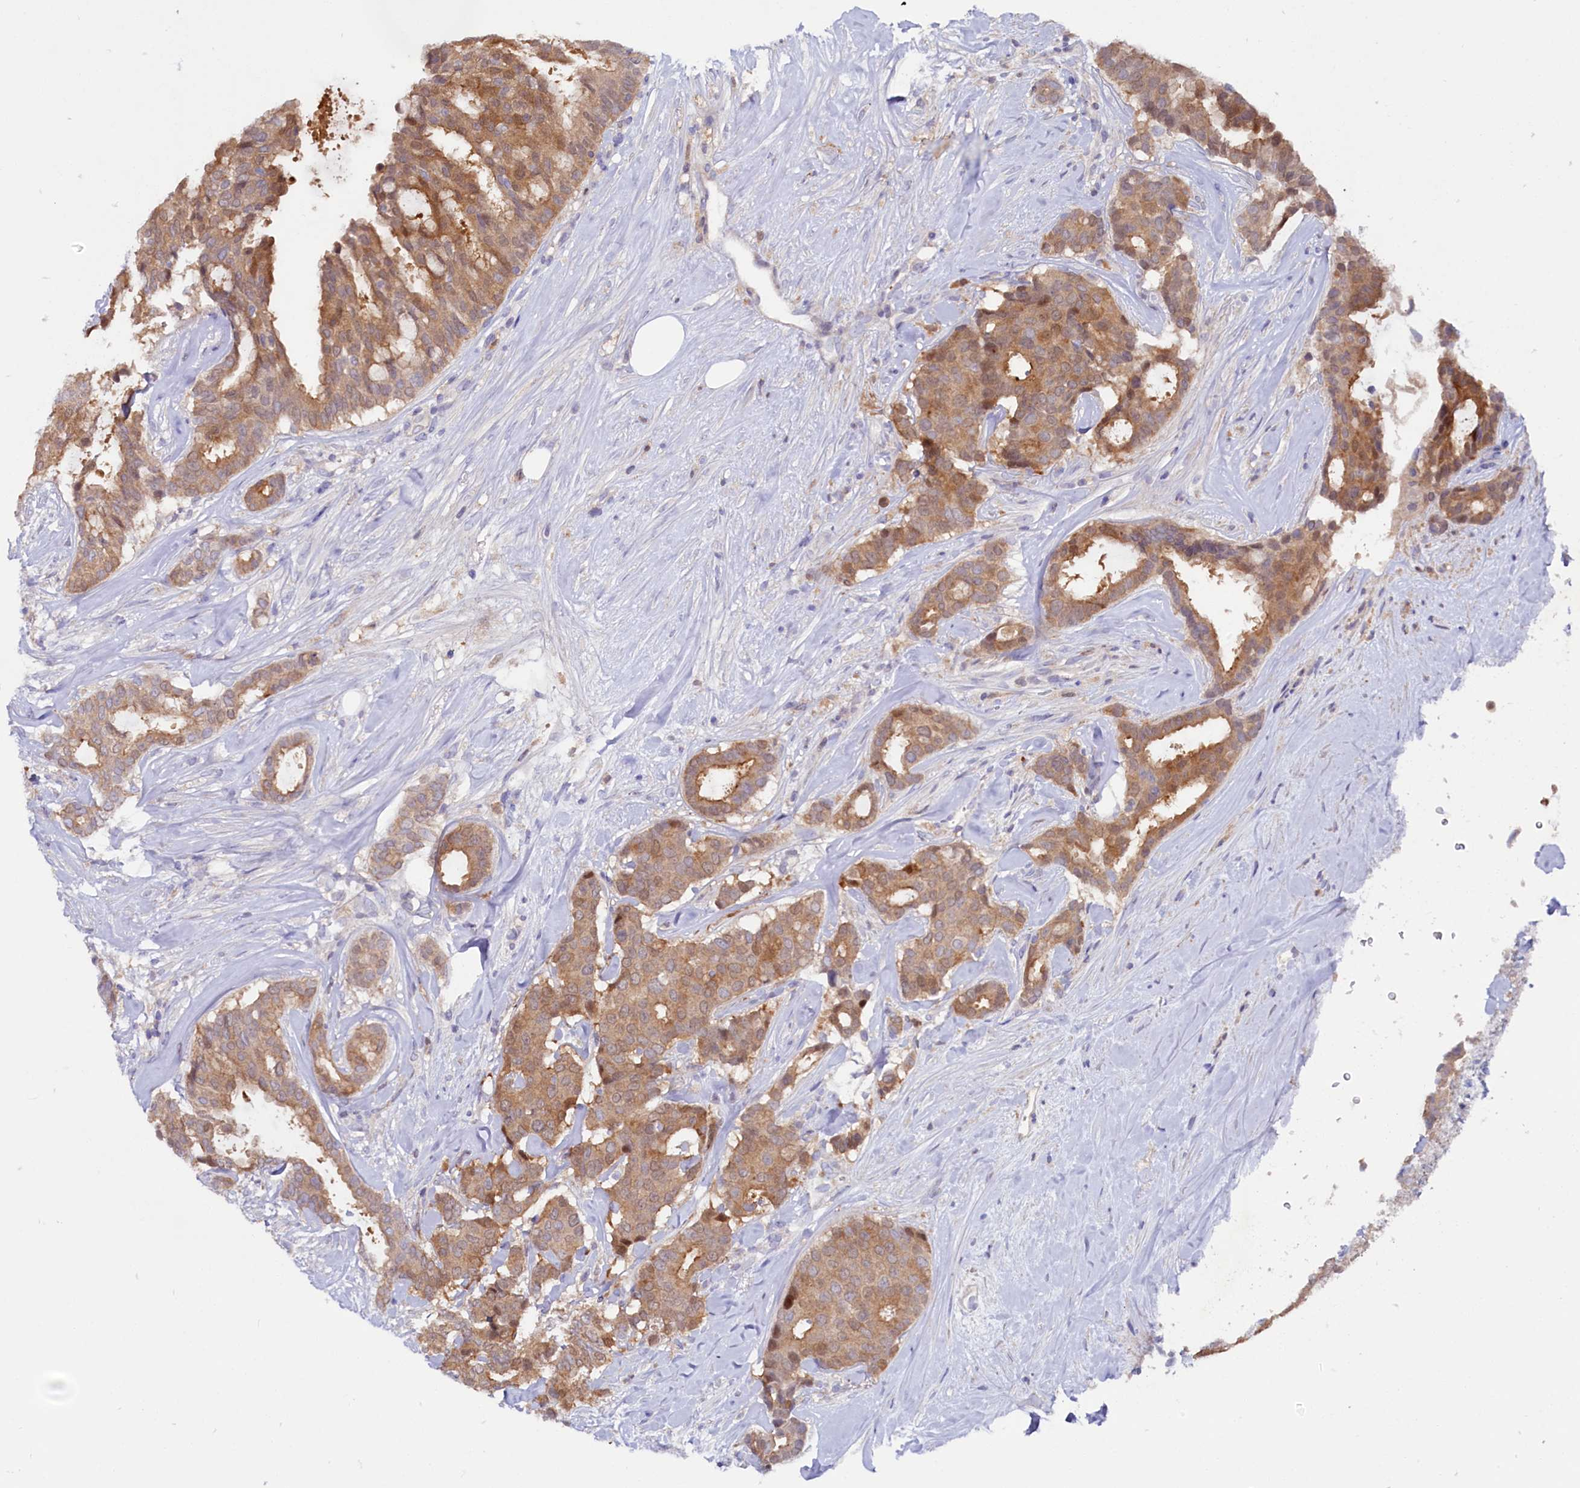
{"staining": {"intensity": "moderate", "quantity": ">75%", "location": "cytoplasmic/membranous,nuclear"}, "tissue": "breast cancer", "cell_type": "Tumor cells", "image_type": "cancer", "snomed": [{"axis": "morphology", "description": "Duct carcinoma"}, {"axis": "topography", "description": "Breast"}], "caption": "Immunohistochemical staining of human breast cancer demonstrates medium levels of moderate cytoplasmic/membranous and nuclear staining in approximately >75% of tumor cells. (DAB (3,3'-diaminobenzidine) IHC, brown staining for protein, blue staining for nuclei).", "gene": "IL17RD", "patient": {"sex": "female", "age": 75}}